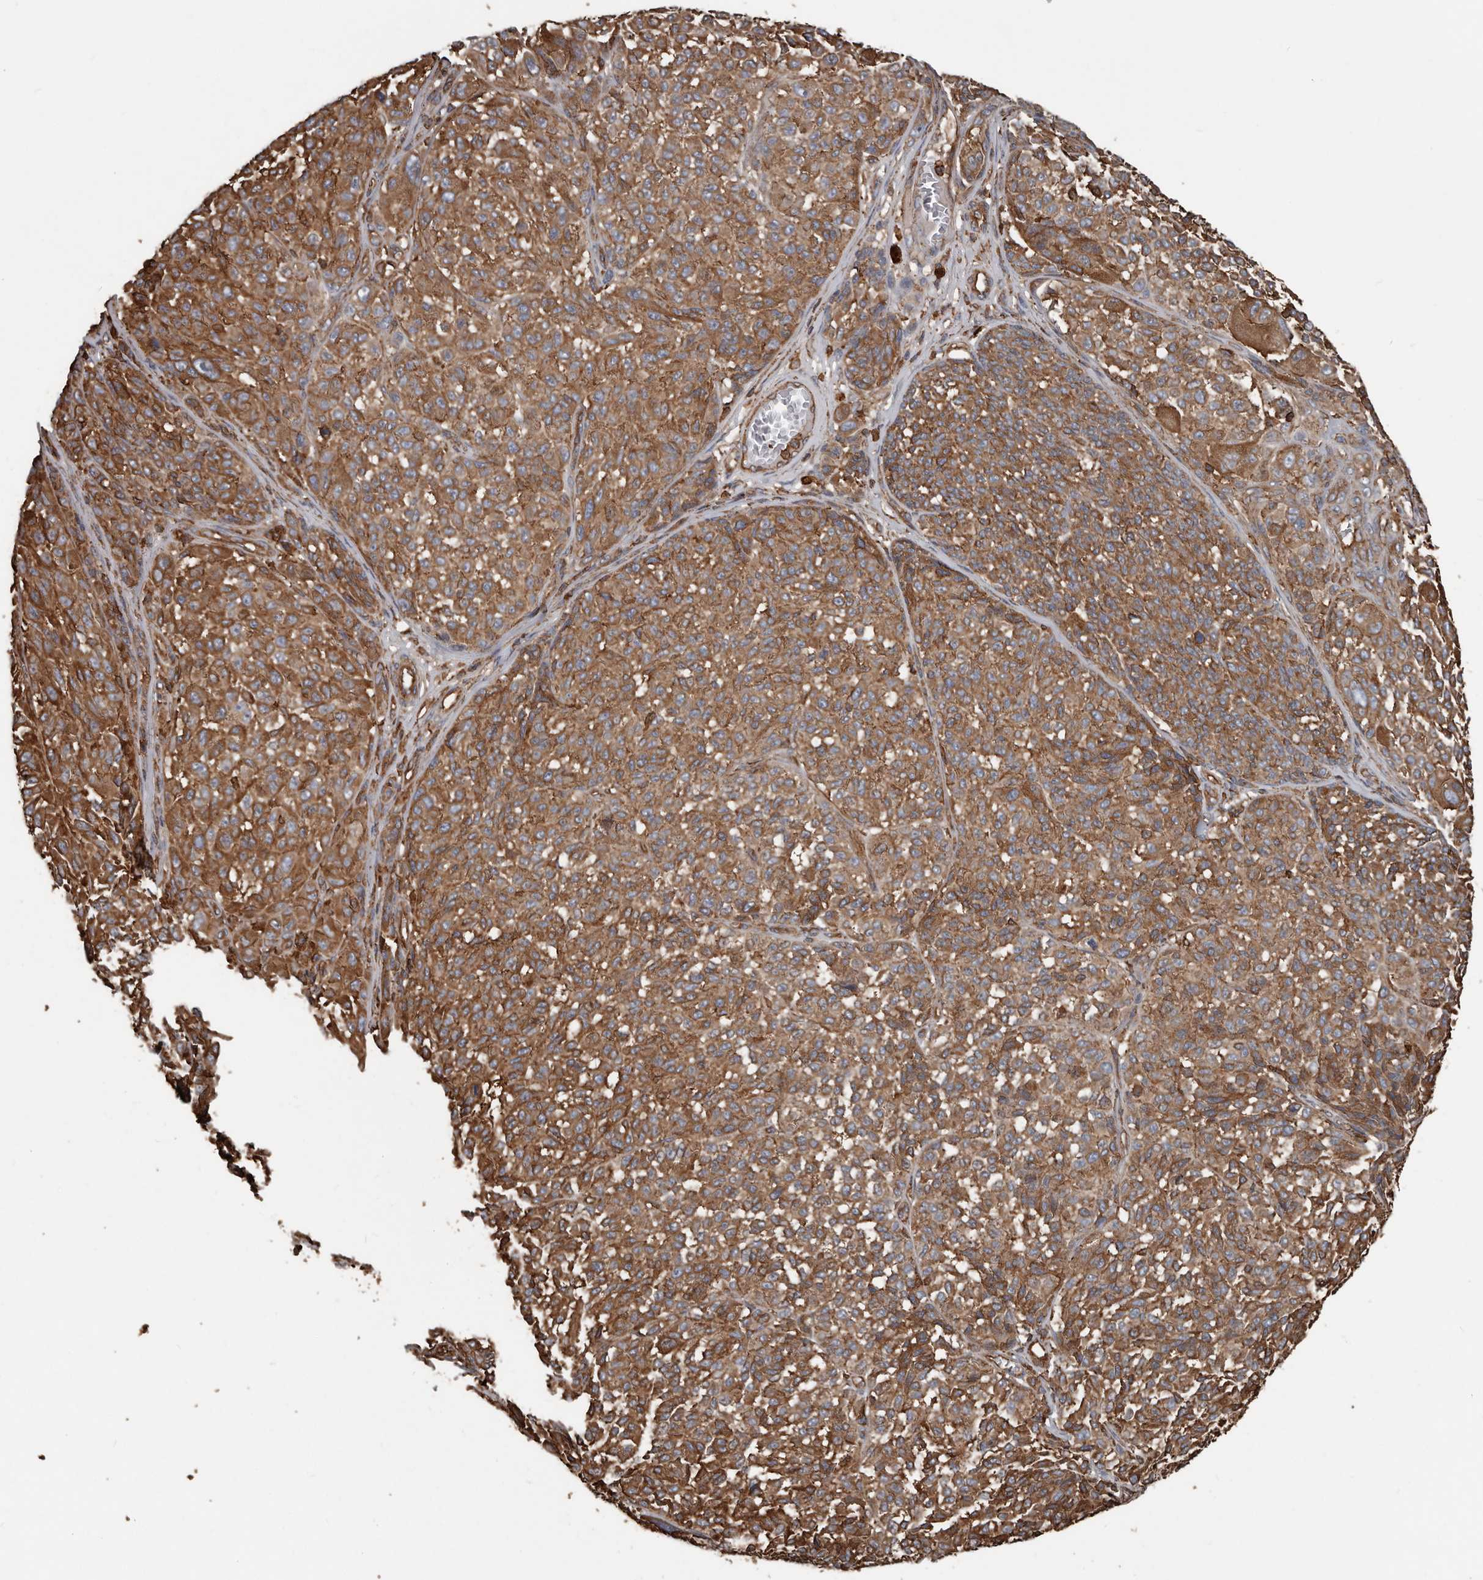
{"staining": {"intensity": "moderate", "quantity": ">75%", "location": "cytoplasmic/membranous"}, "tissue": "melanoma", "cell_type": "Tumor cells", "image_type": "cancer", "snomed": [{"axis": "morphology", "description": "Malignant melanoma, NOS"}, {"axis": "topography", "description": "Skin"}], "caption": "IHC histopathology image of neoplastic tissue: human malignant melanoma stained using IHC exhibits medium levels of moderate protein expression localized specifically in the cytoplasmic/membranous of tumor cells, appearing as a cytoplasmic/membranous brown color.", "gene": "DENND6B", "patient": {"sex": "male", "age": 83}}